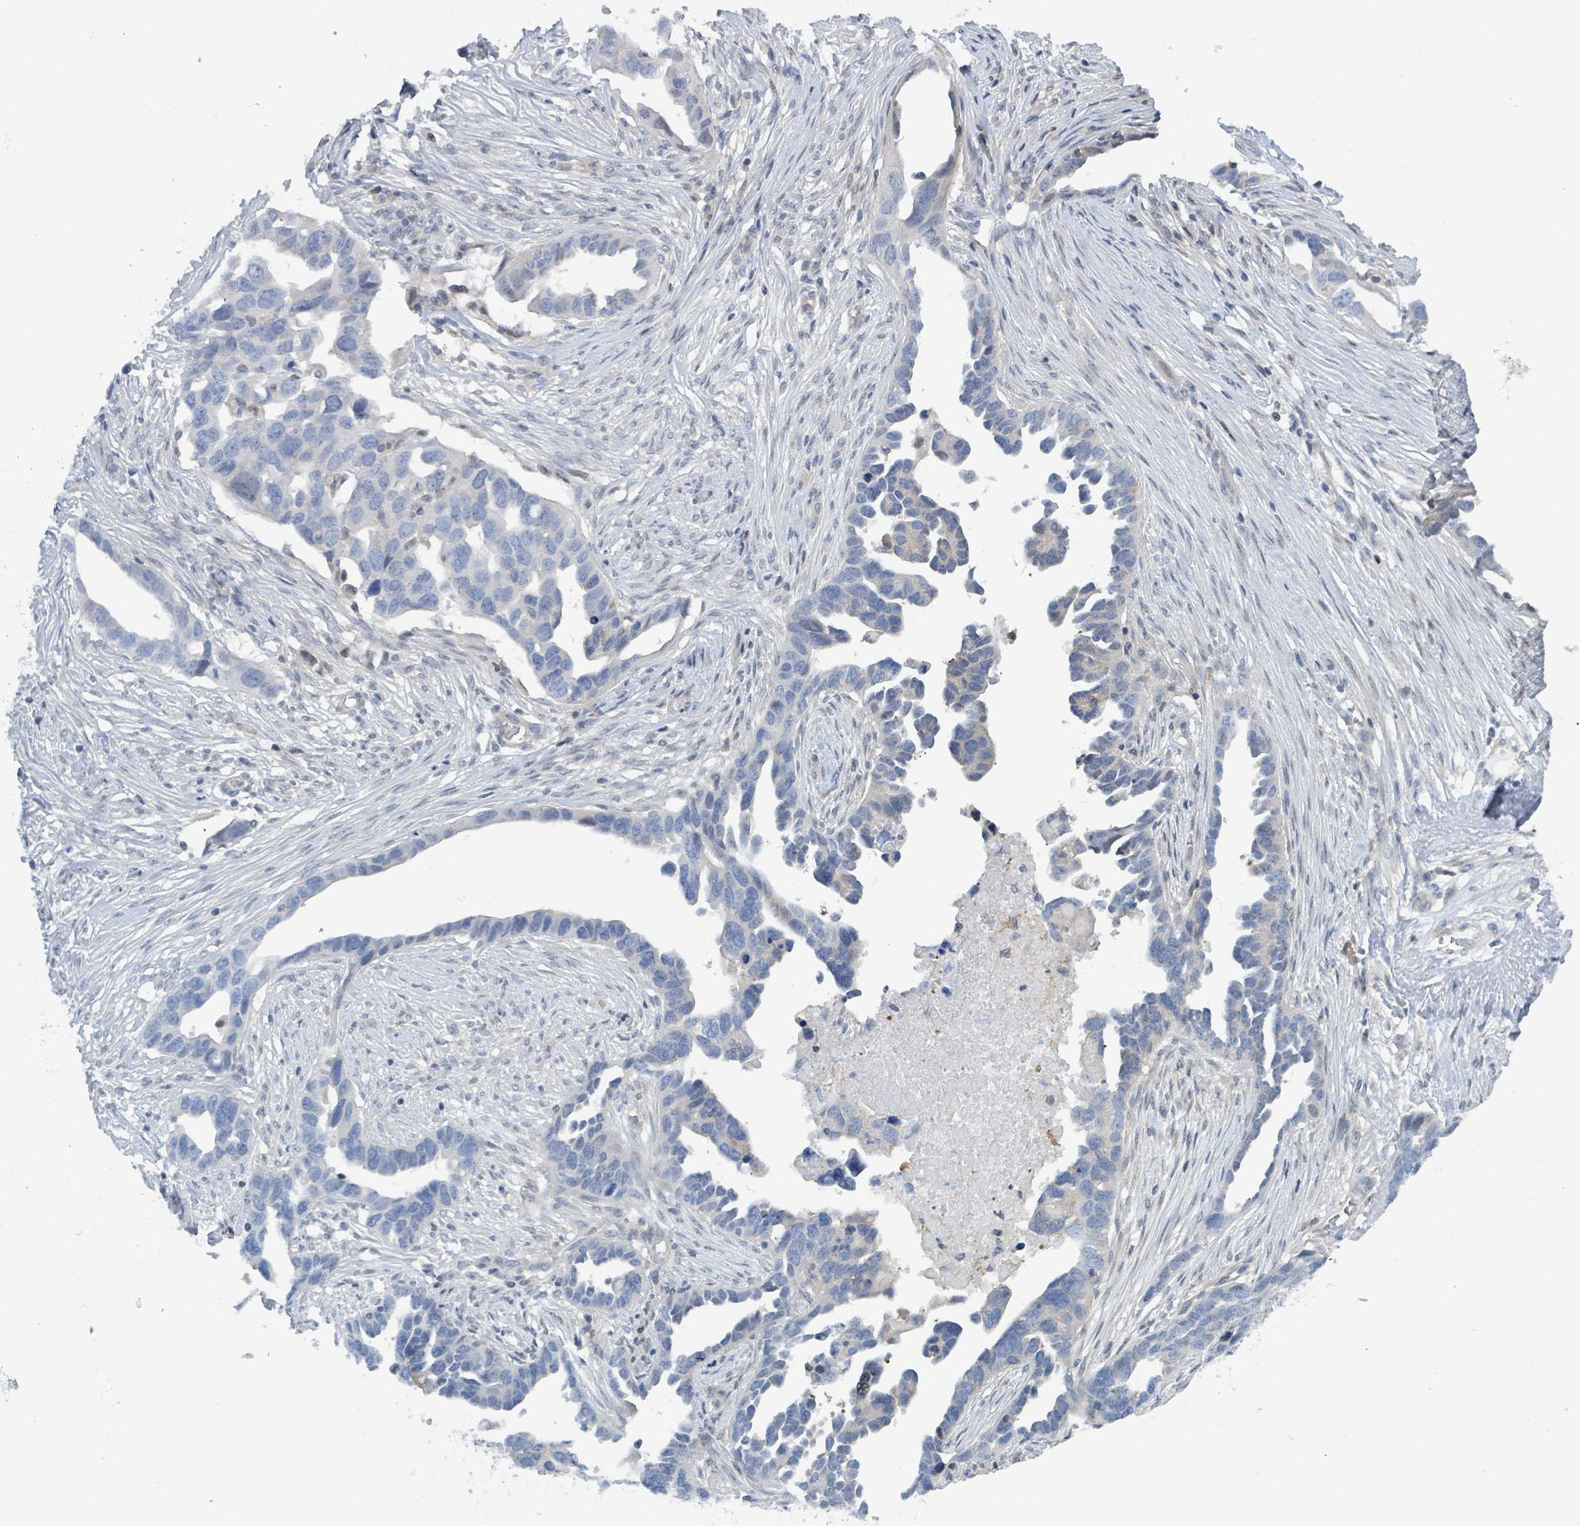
{"staining": {"intensity": "negative", "quantity": "none", "location": "none"}, "tissue": "ovarian cancer", "cell_type": "Tumor cells", "image_type": "cancer", "snomed": [{"axis": "morphology", "description": "Cystadenocarcinoma, serous, NOS"}, {"axis": "topography", "description": "Ovary"}], "caption": "Immunohistochemical staining of human serous cystadenocarcinoma (ovarian) reveals no significant positivity in tumor cells. (DAB immunohistochemistry (IHC) with hematoxylin counter stain).", "gene": "DGKZ", "patient": {"sex": "female", "age": 54}}